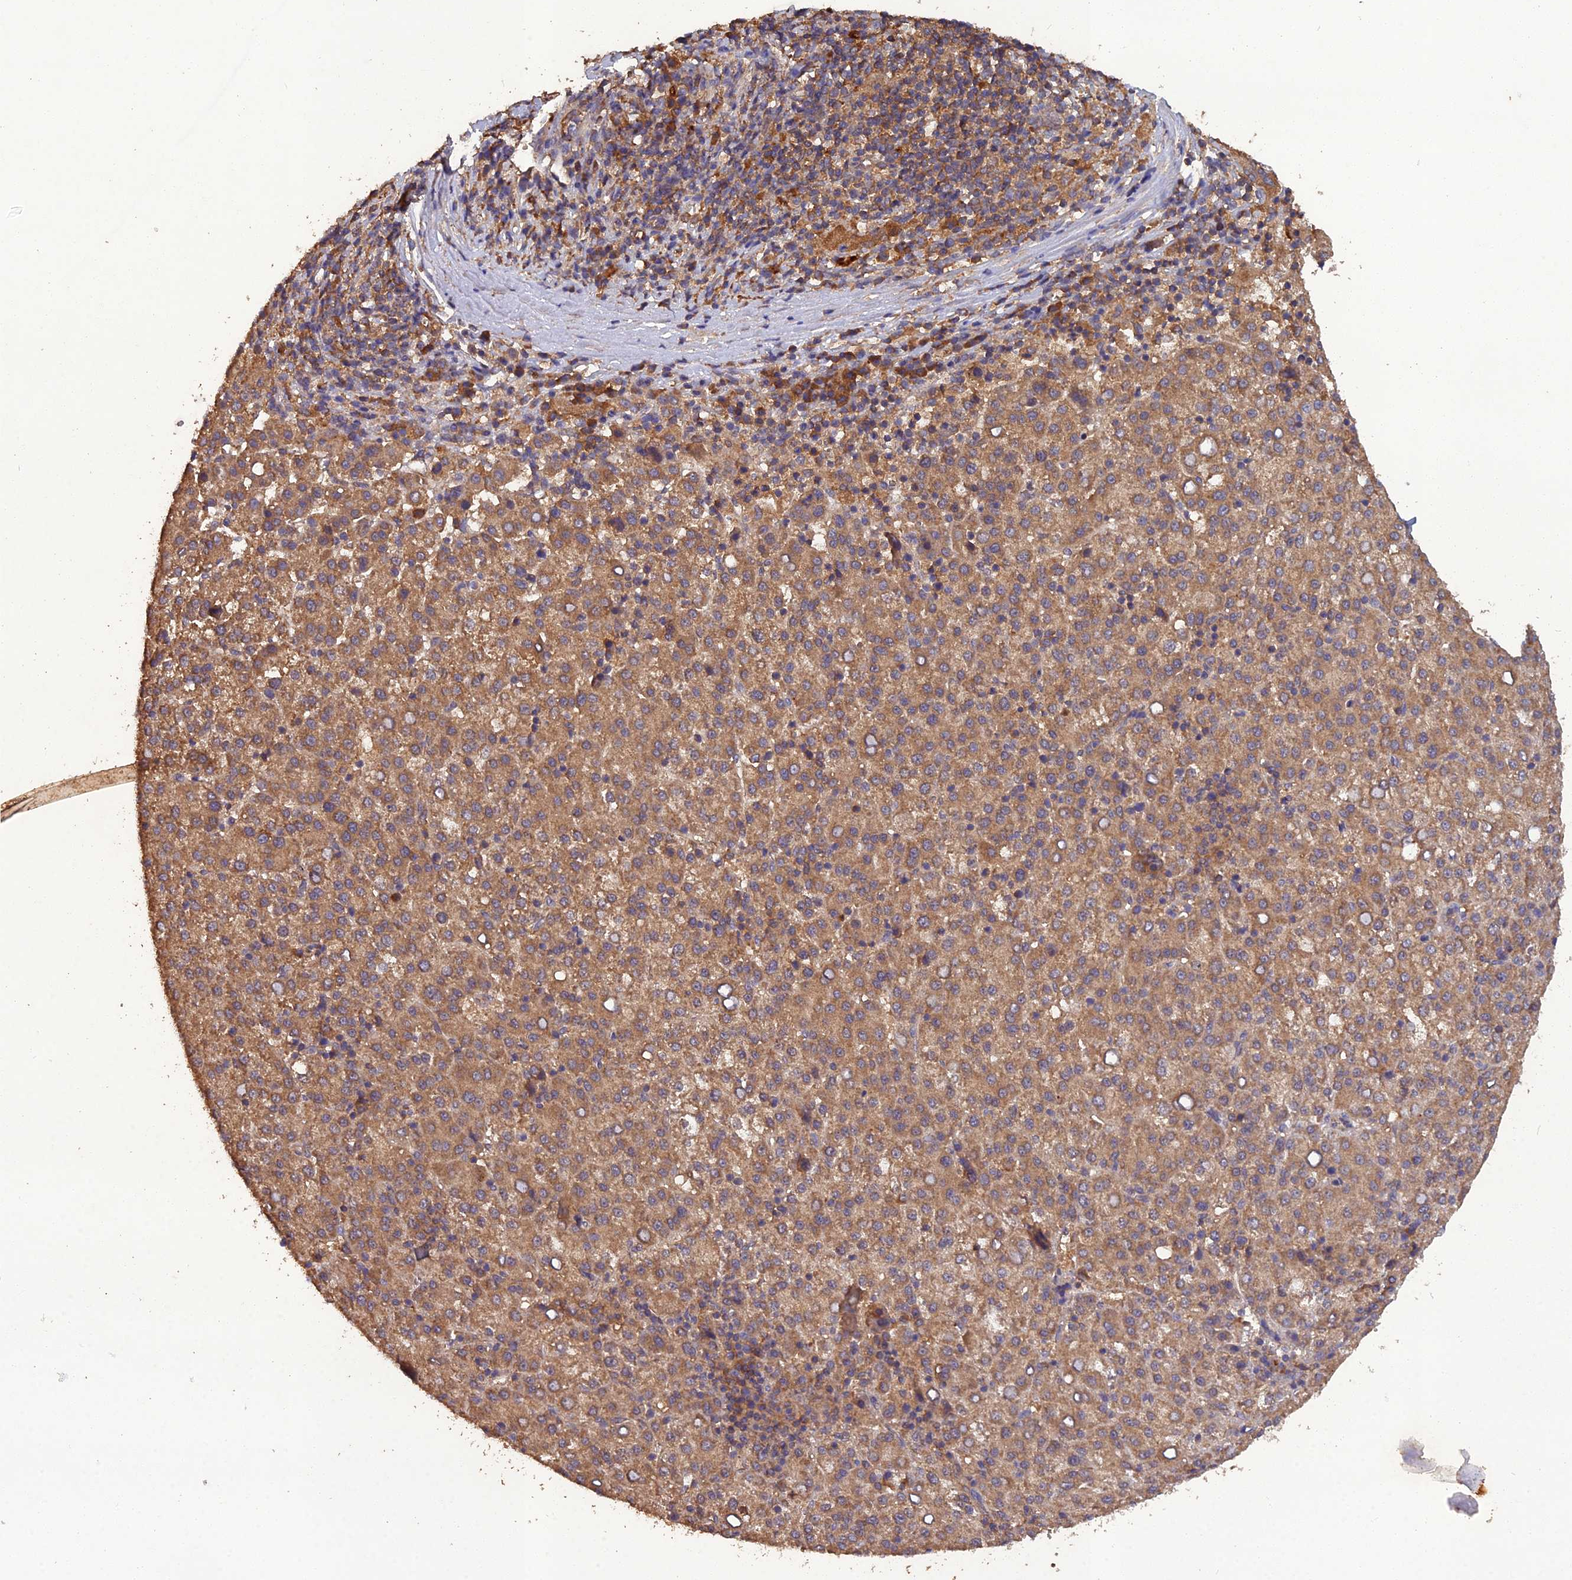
{"staining": {"intensity": "moderate", "quantity": "25%-75%", "location": "cytoplasmic/membranous"}, "tissue": "liver cancer", "cell_type": "Tumor cells", "image_type": "cancer", "snomed": [{"axis": "morphology", "description": "Carcinoma, Hepatocellular, NOS"}, {"axis": "topography", "description": "Liver"}], "caption": "A brown stain highlights moderate cytoplasmic/membranous staining of a protein in human liver cancer (hepatocellular carcinoma) tumor cells.", "gene": "TMEM258", "patient": {"sex": "female", "age": 58}}